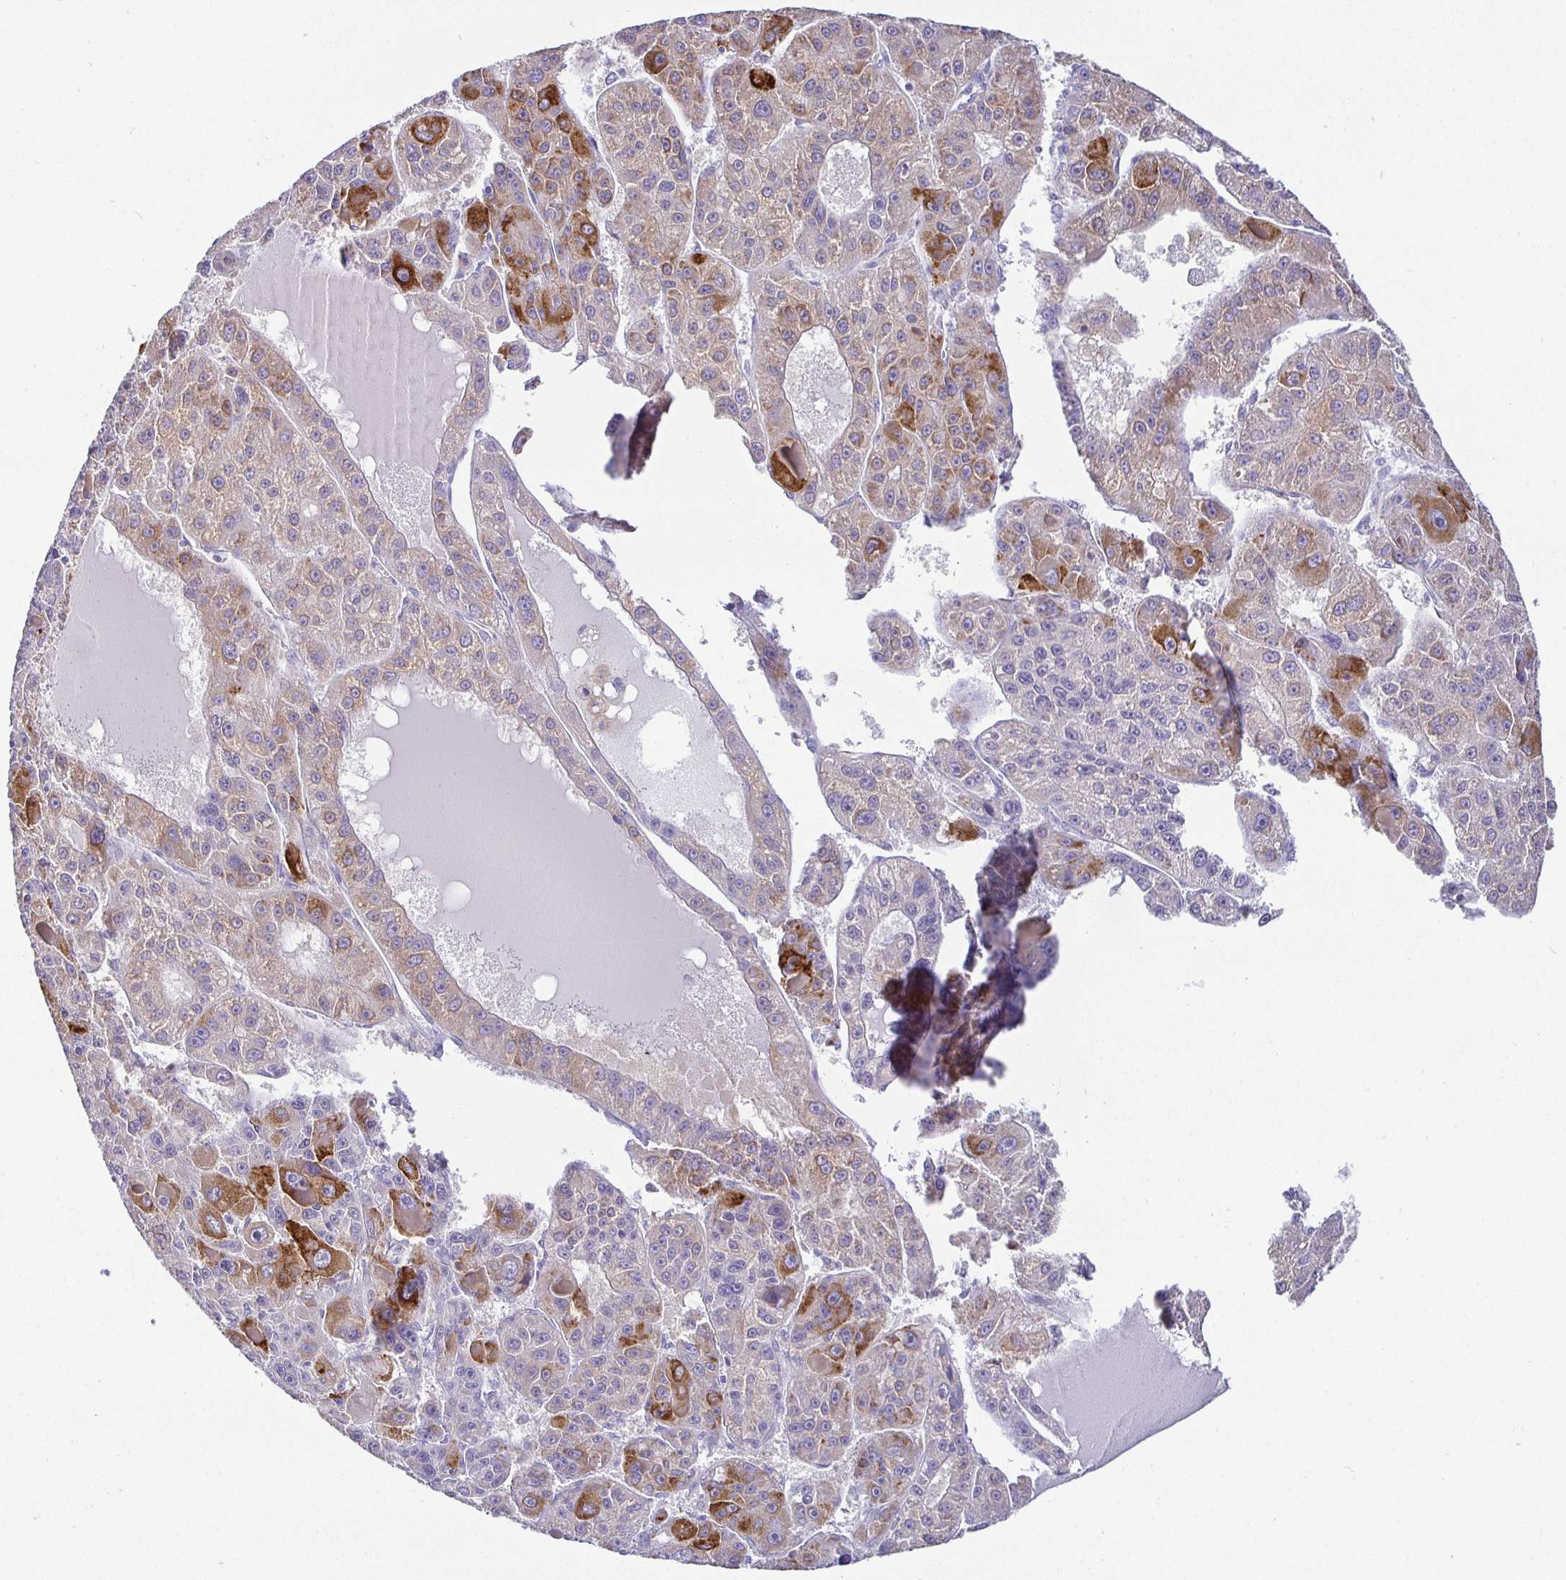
{"staining": {"intensity": "moderate", "quantity": "<25%", "location": "cytoplasmic/membranous"}, "tissue": "liver cancer", "cell_type": "Tumor cells", "image_type": "cancer", "snomed": [{"axis": "morphology", "description": "Carcinoma, Hepatocellular, NOS"}, {"axis": "topography", "description": "Liver"}], "caption": "Hepatocellular carcinoma (liver) was stained to show a protein in brown. There is low levels of moderate cytoplasmic/membranous staining in approximately <25% of tumor cells.", "gene": "SIRPA", "patient": {"sex": "male", "age": 76}}